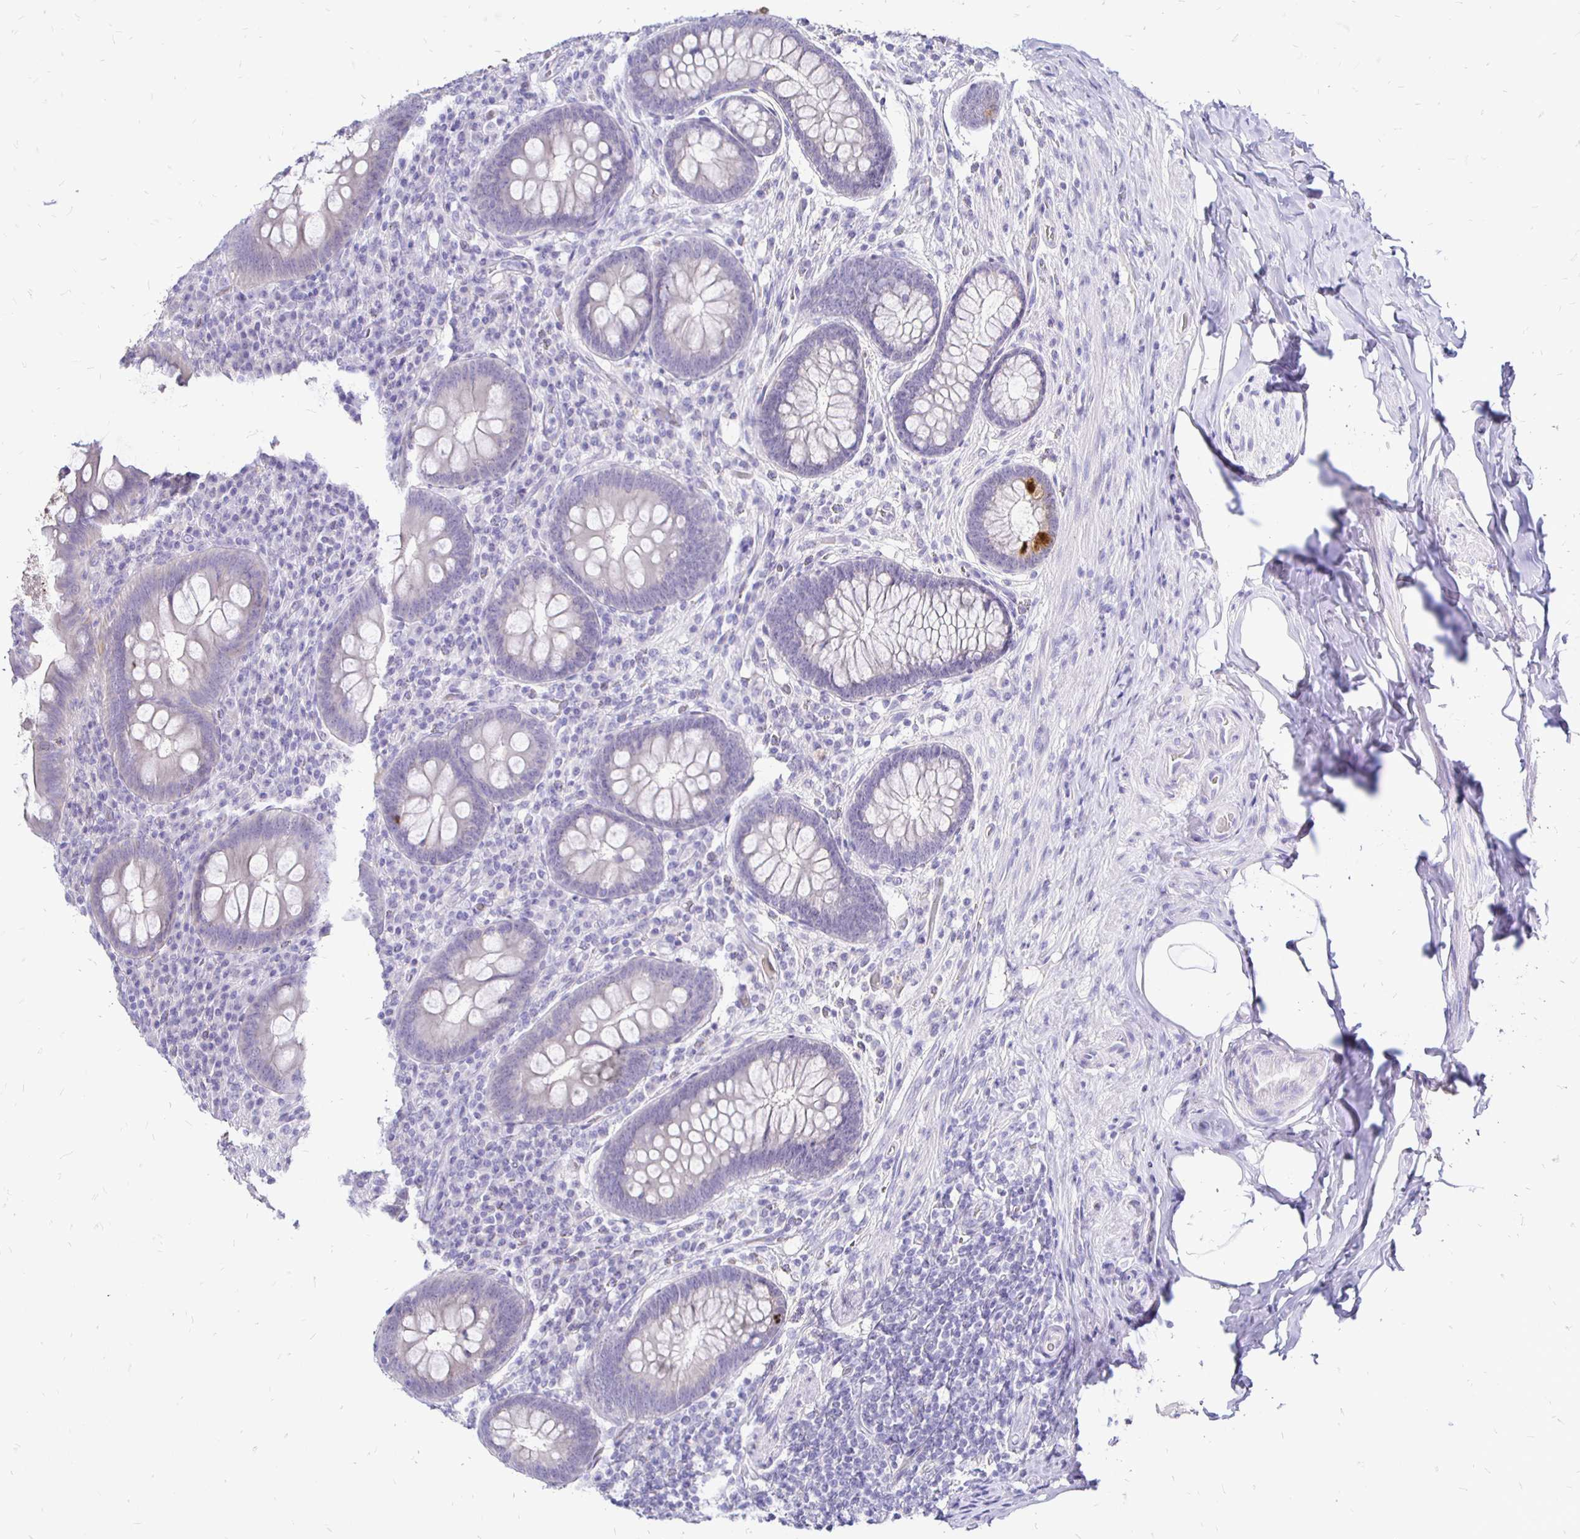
{"staining": {"intensity": "moderate", "quantity": "<25%", "location": "cytoplasmic/membranous"}, "tissue": "appendix", "cell_type": "Glandular cells", "image_type": "normal", "snomed": [{"axis": "morphology", "description": "Normal tissue, NOS"}, {"axis": "topography", "description": "Appendix"}], "caption": "Protein analysis of normal appendix demonstrates moderate cytoplasmic/membranous positivity in approximately <25% of glandular cells. (DAB = brown stain, brightfield microscopy at high magnification).", "gene": "IRGC", "patient": {"sex": "male", "age": 71}}